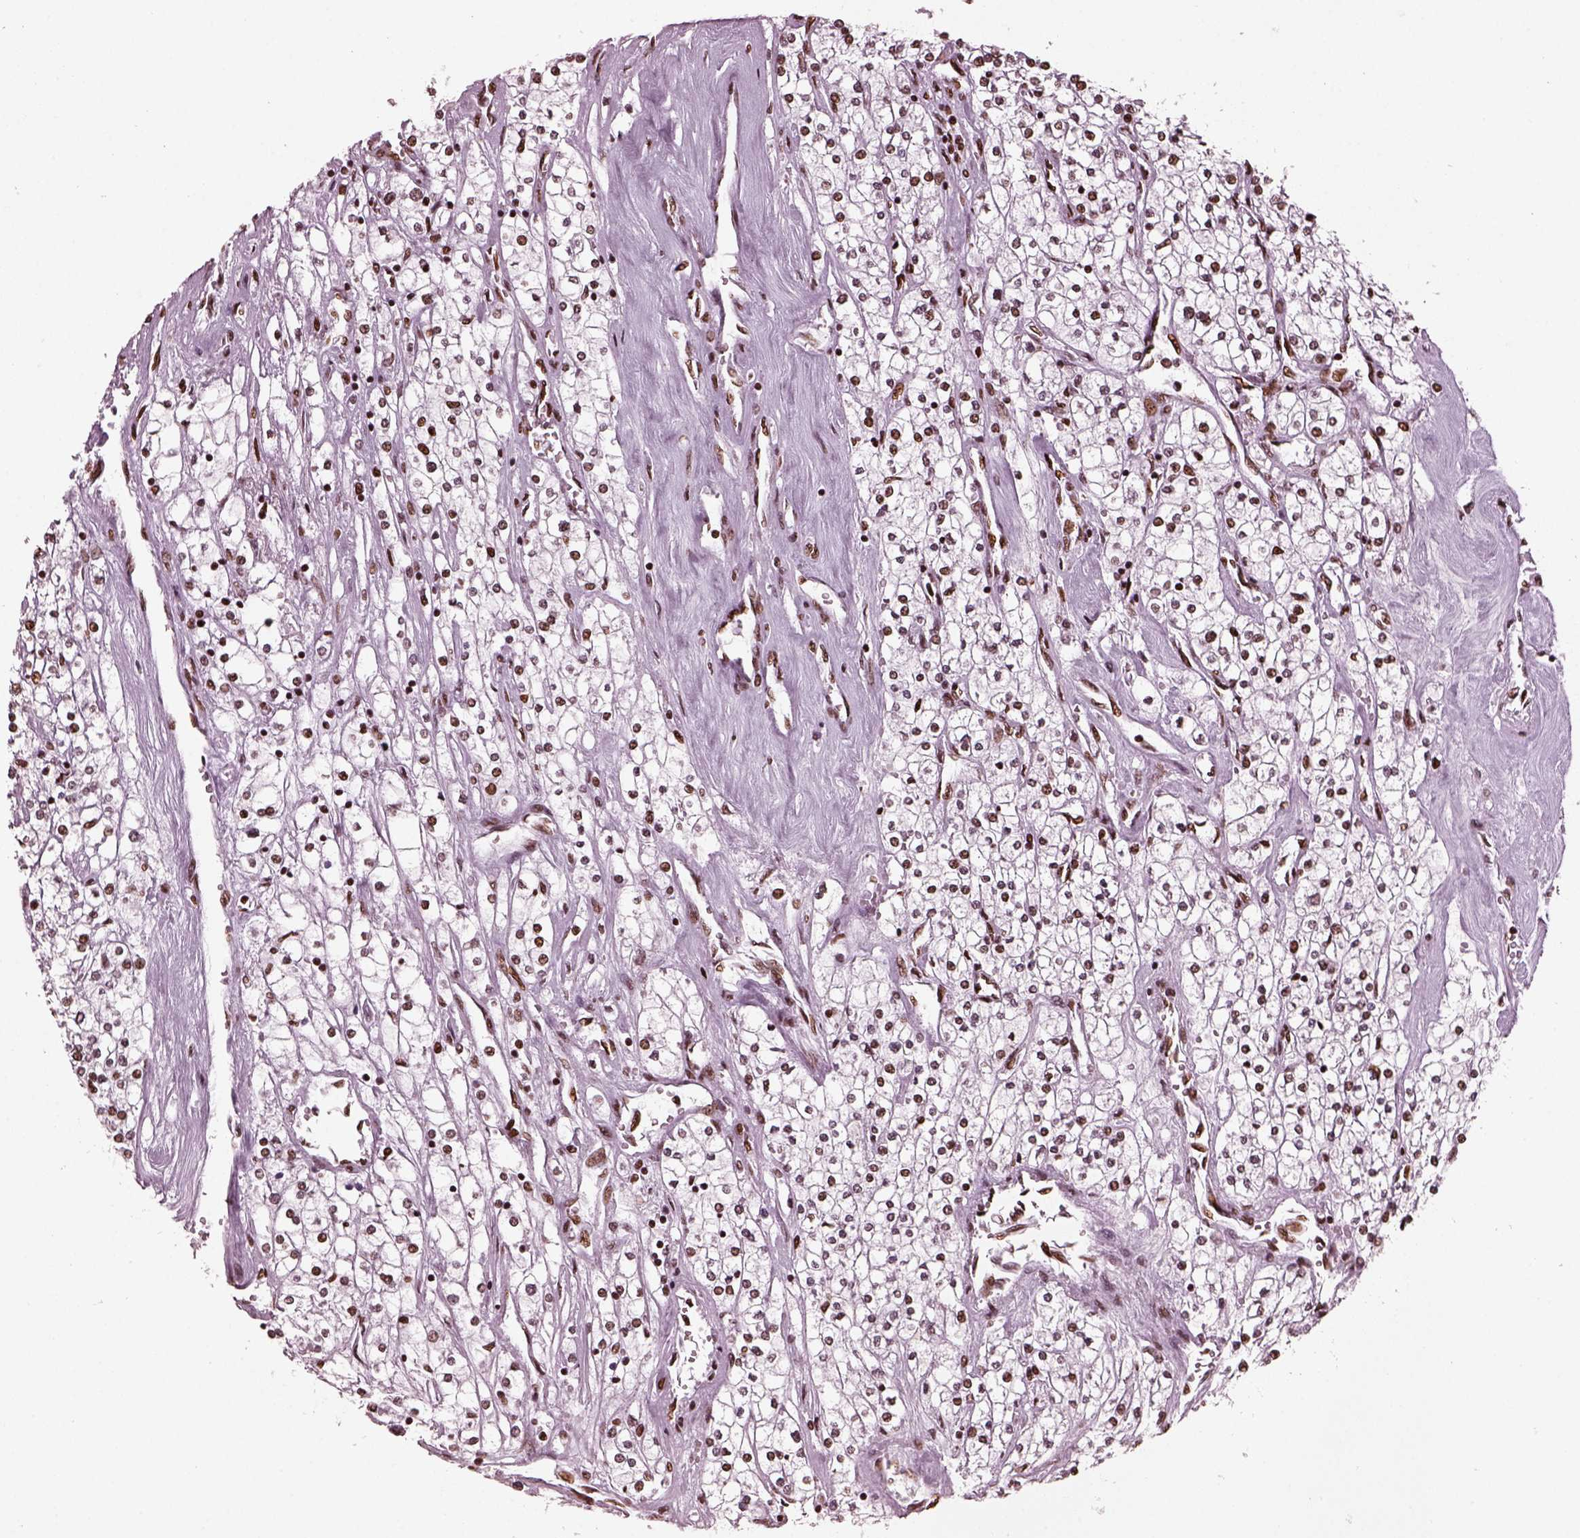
{"staining": {"intensity": "strong", "quantity": "25%-75%", "location": "nuclear"}, "tissue": "renal cancer", "cell_type": "Tumor cells", "image_type": "cancer", "snomed": [{"axis": "morphology", "description": "Adenocarcinoma, NOS"}, {"axis": "topography", "description": "Kidney"}], "caption": "Renal adenocarcinoma tissue shows strong nuclear expression in approximately 25%-75% of tumor cells, visualized by immunohistochemistry. The protein of interest is stained brown, and the nuclei are stained in blue (DAB IHC with brightfield microscopy, high magnification).", "gene": "CBFA2T3", "patient": {"sex": "male", "age": 80}}